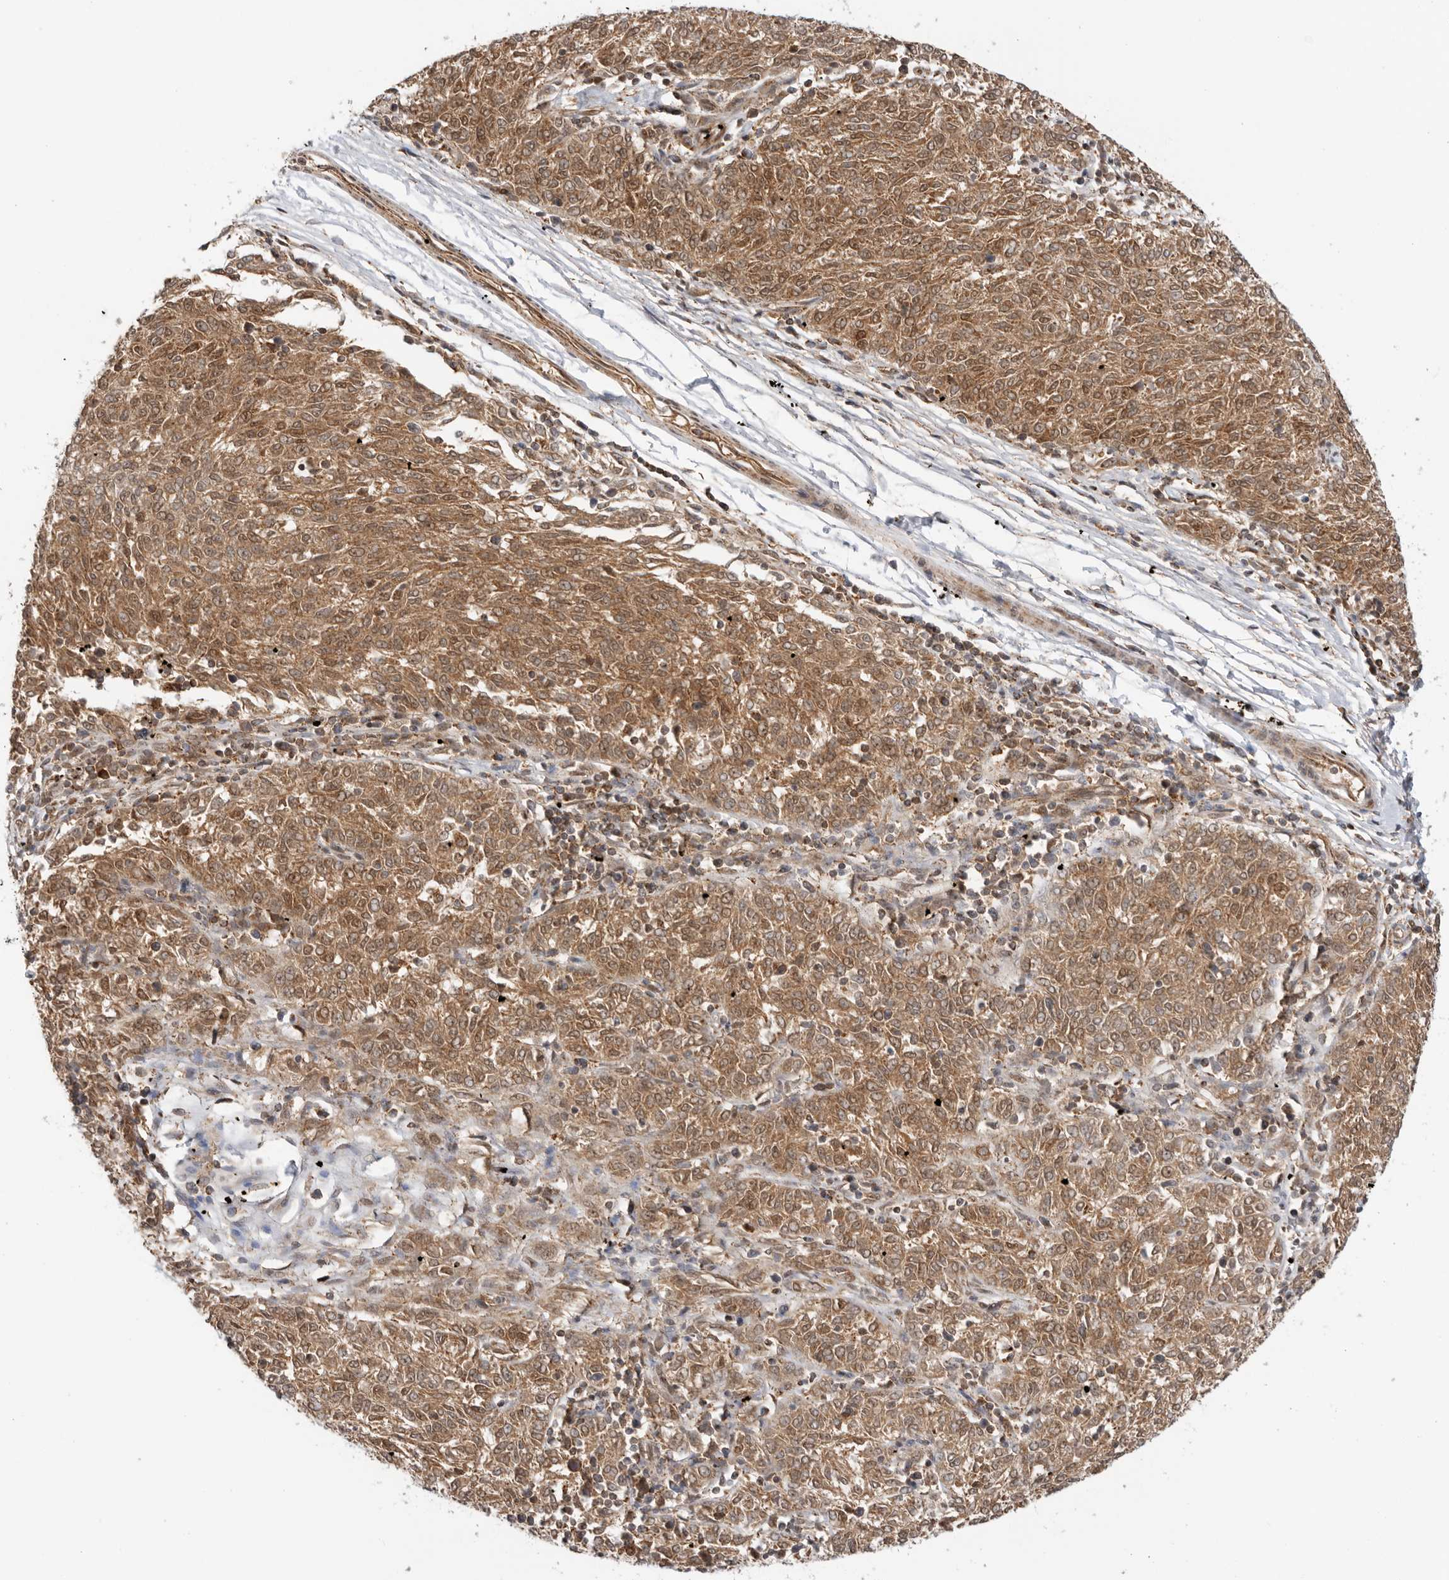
{"staining": {"intensity": "moderate", "quantity": ">75%", "location": "cytoplasmic/membranous"}, "tissue": "melanoma", "cell_type": "Tumor cells", "image_type": "cancer", "snomed": [{"axis": "morphology", "description": "Malignant melanoma, NOS"}, {"axis": "topography", "description": "Skin"}], "caption": "An immunohistochemistry image of tumor tissue is shown. Protein staining in brown shows moderate cytoplasmic/membranous positivity in malignant melanoma within tumor cells.", "gene": "DCAF8", "patient": {"sex": "female", "age": 72}}